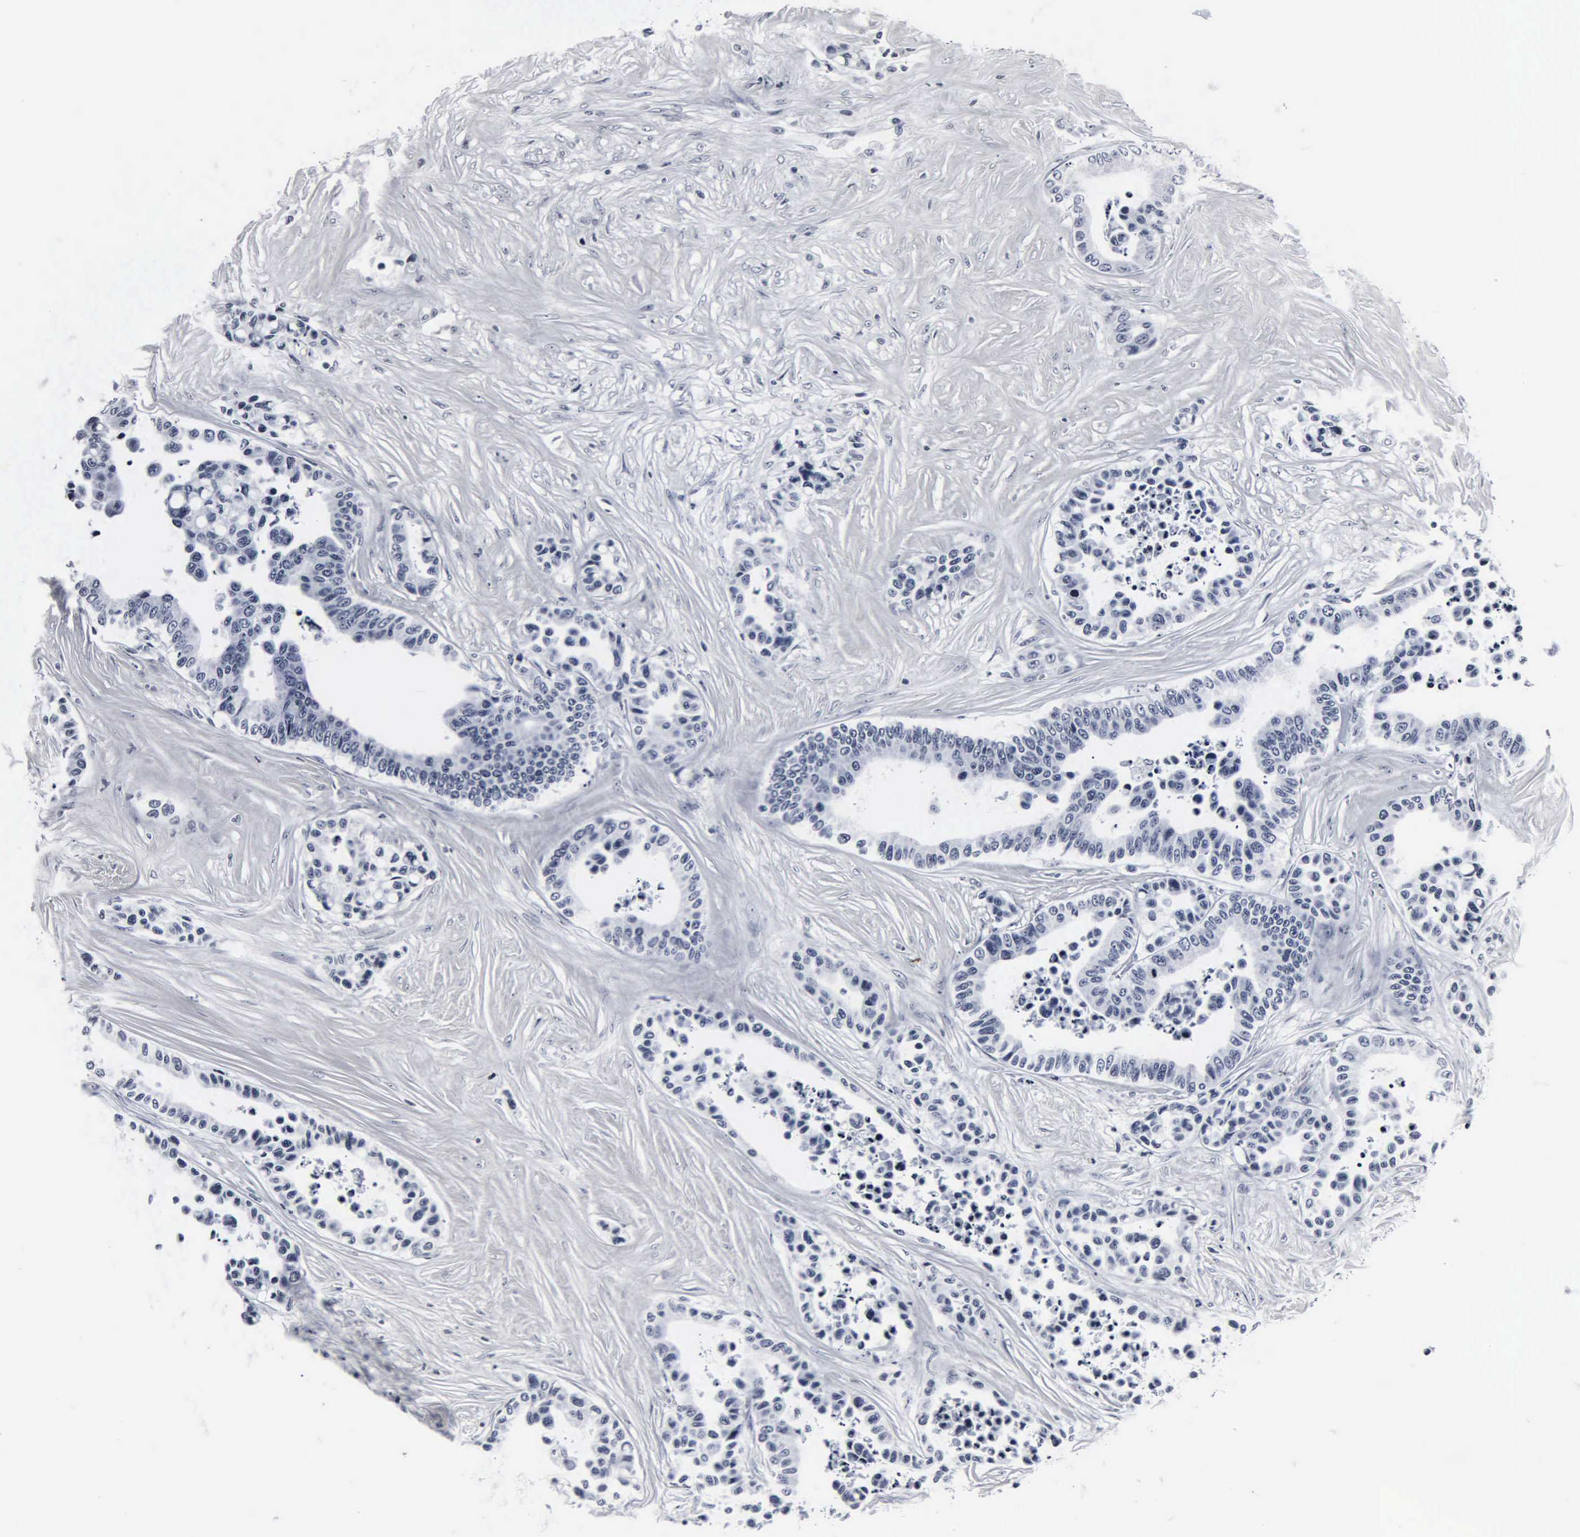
{"staining": {"intensity": "negative", "quantity": "none", "location": "none"}, "tissue": "colorectal cancer", "cell_type": "Tumor cells", "image_type": "cancer", "snomed": [{"axis": "morphology", "description": "Adenocarcinoma, NOS"}, {"axis": "topography", "description": "Colon"}], "caption": "Immunohistochemistry photomicrograph of colorectal adenocarcinoma stained for a protein (brown), which displays no staining in tumor cells.", "gene": "DGCR2", "patient": {"sex": "male", "age": 82}}